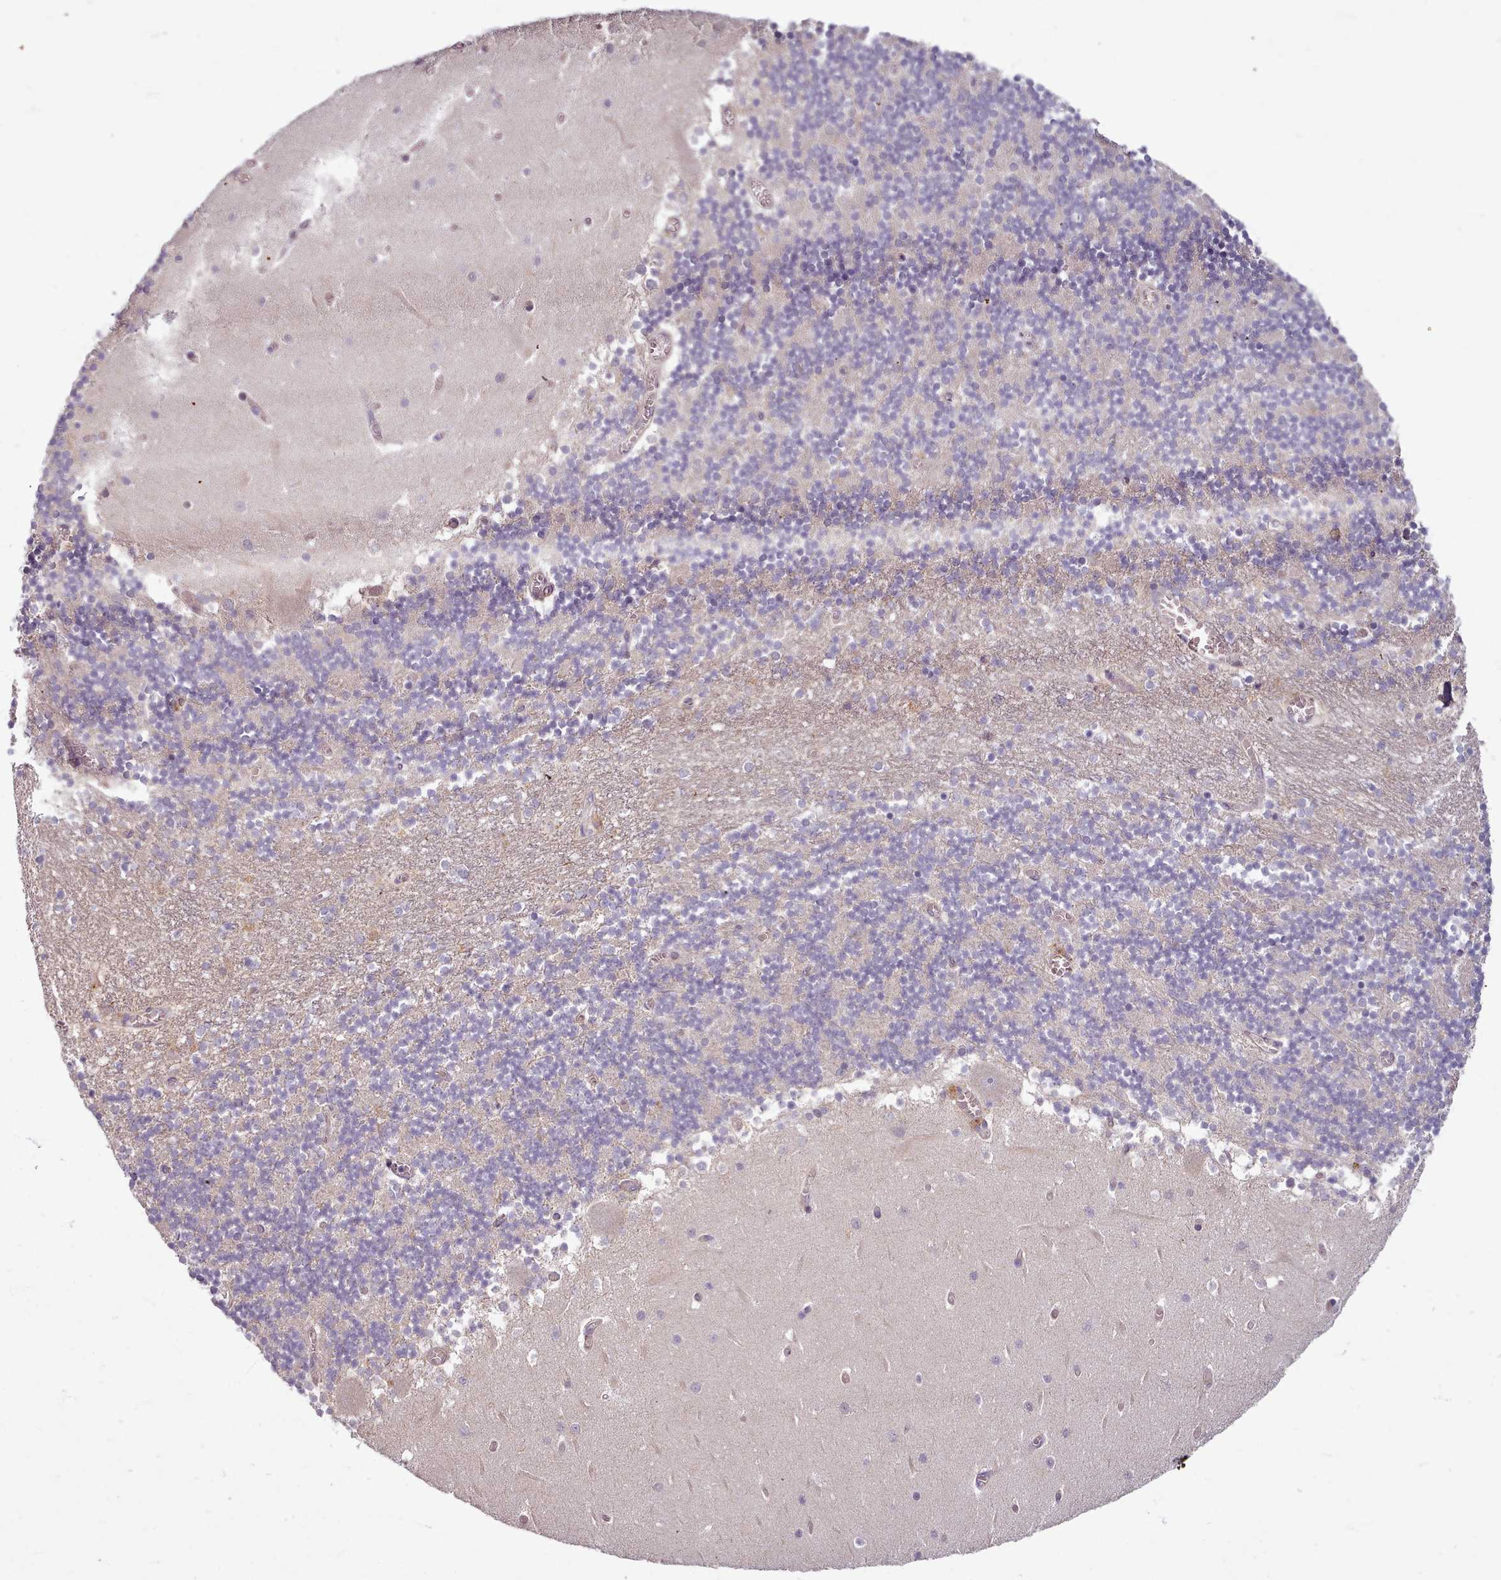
{"staining": {"intensity": "negative", "quantity": "none", "location": "none"}, "tissue": "cerebellum", "cell_type": "Cells in granular layer", "image_type": "normal", "snomed": [{"axis": "morphology", "description": "Normal tissue, NOS"}, {"axis": "topography", "description": "Cerebellum"}], "caption": "Immunohistochemistry (IHC) of normal cerebellum demonstrates no positivity in cells in granular layer. (Stains: DAB (3,3'-diaminobenzidine) immunohistochemistry (IHC) with hematoxylin counter stain, Microscopy: brightfield microscopy at high magnification).", "gene": "C1QTNF5", "patient": {"sex": "female", "age": 28}}